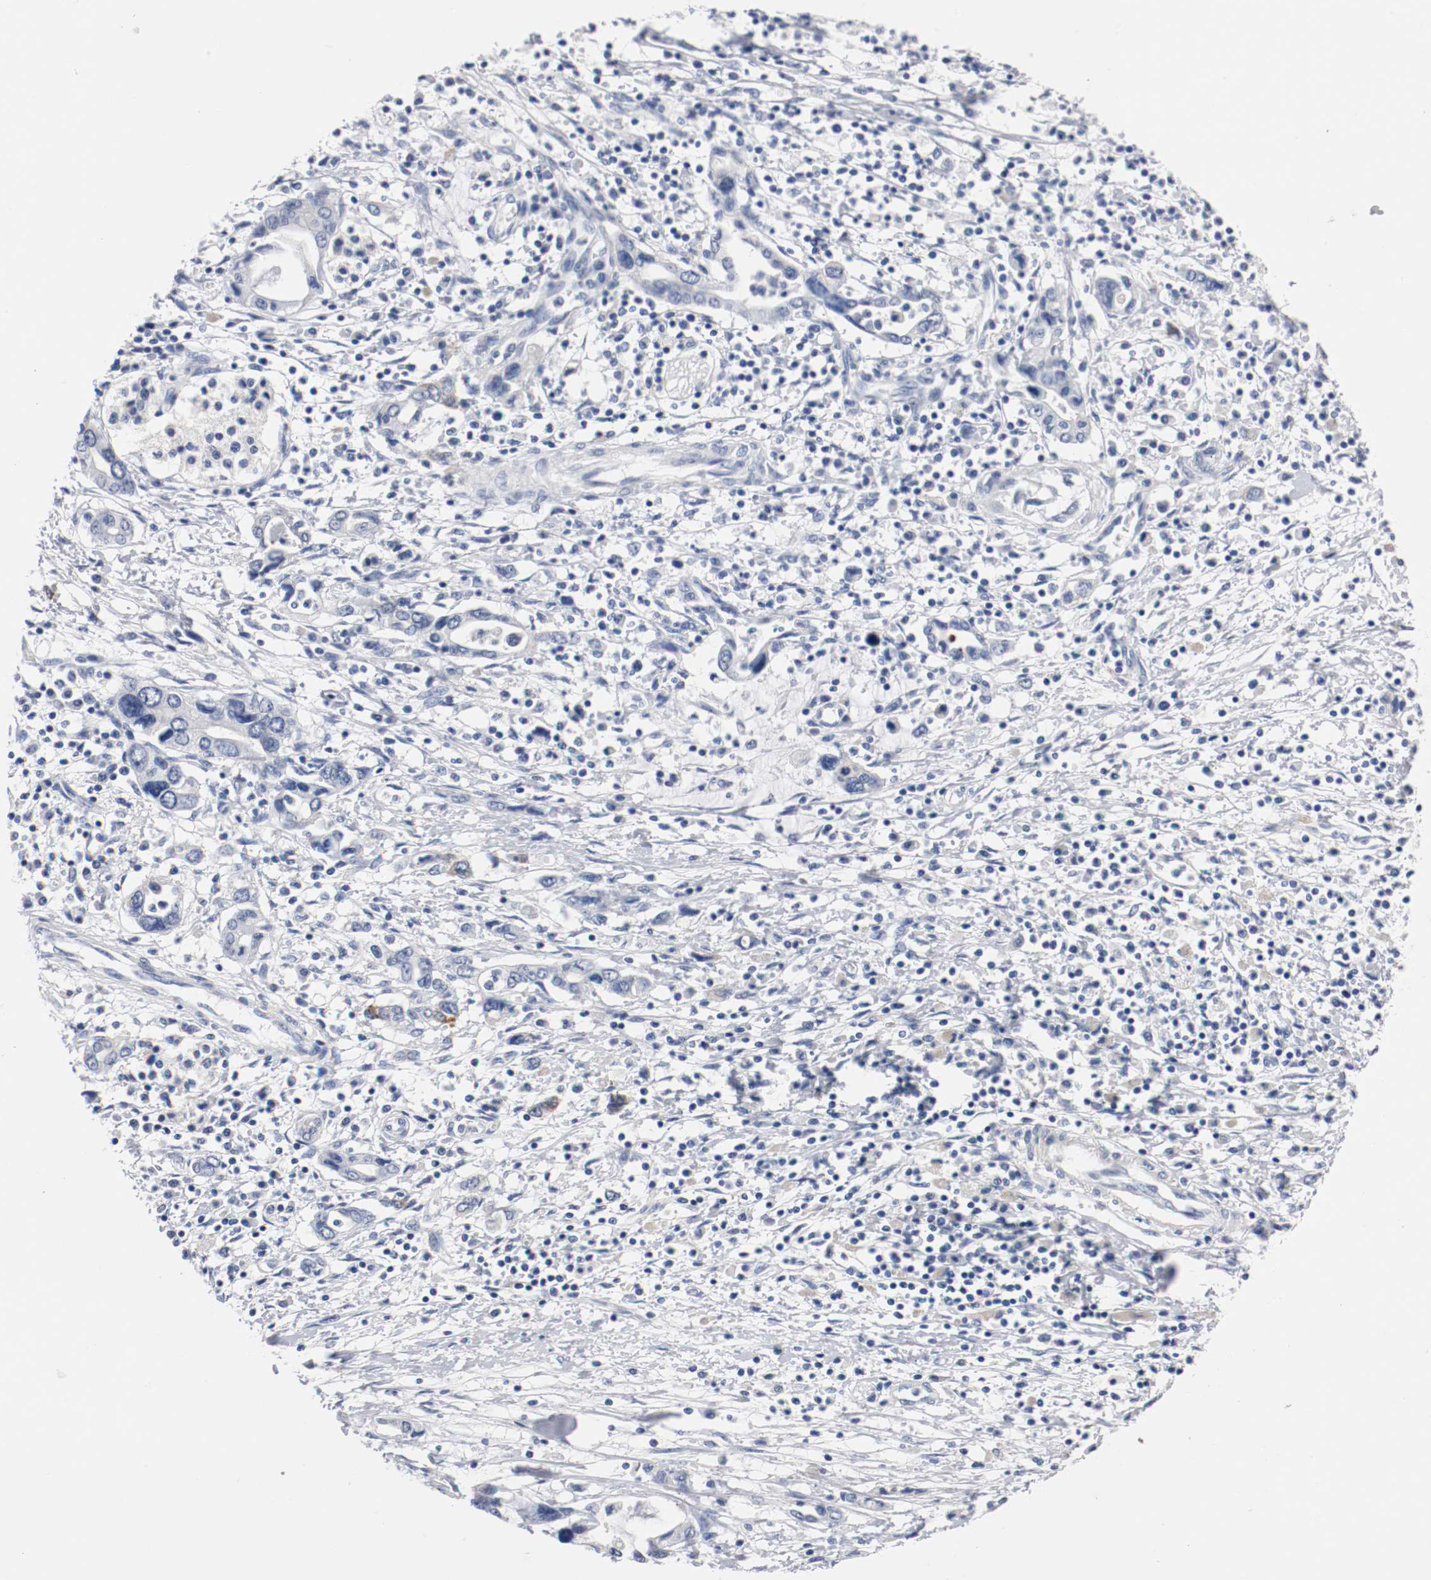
{"staining": {"intensity": "negative", "quantity": "none", "location": "none"}, "tissue": "pancreatic cancer", "cell_type": "Tumor cells", "image_type": "cancer", "snomed": [{"axis": "morphology", "description": "Adenocarcinoma, NOS"}, {"axis": "topography", "description": "Pancreas"}], "caption": "The micrograph shows no staining of tumor cells in pancreatic adenocarcinoma.", "gene": "TNC", "patient": {"sex": "female", "age": 57}}